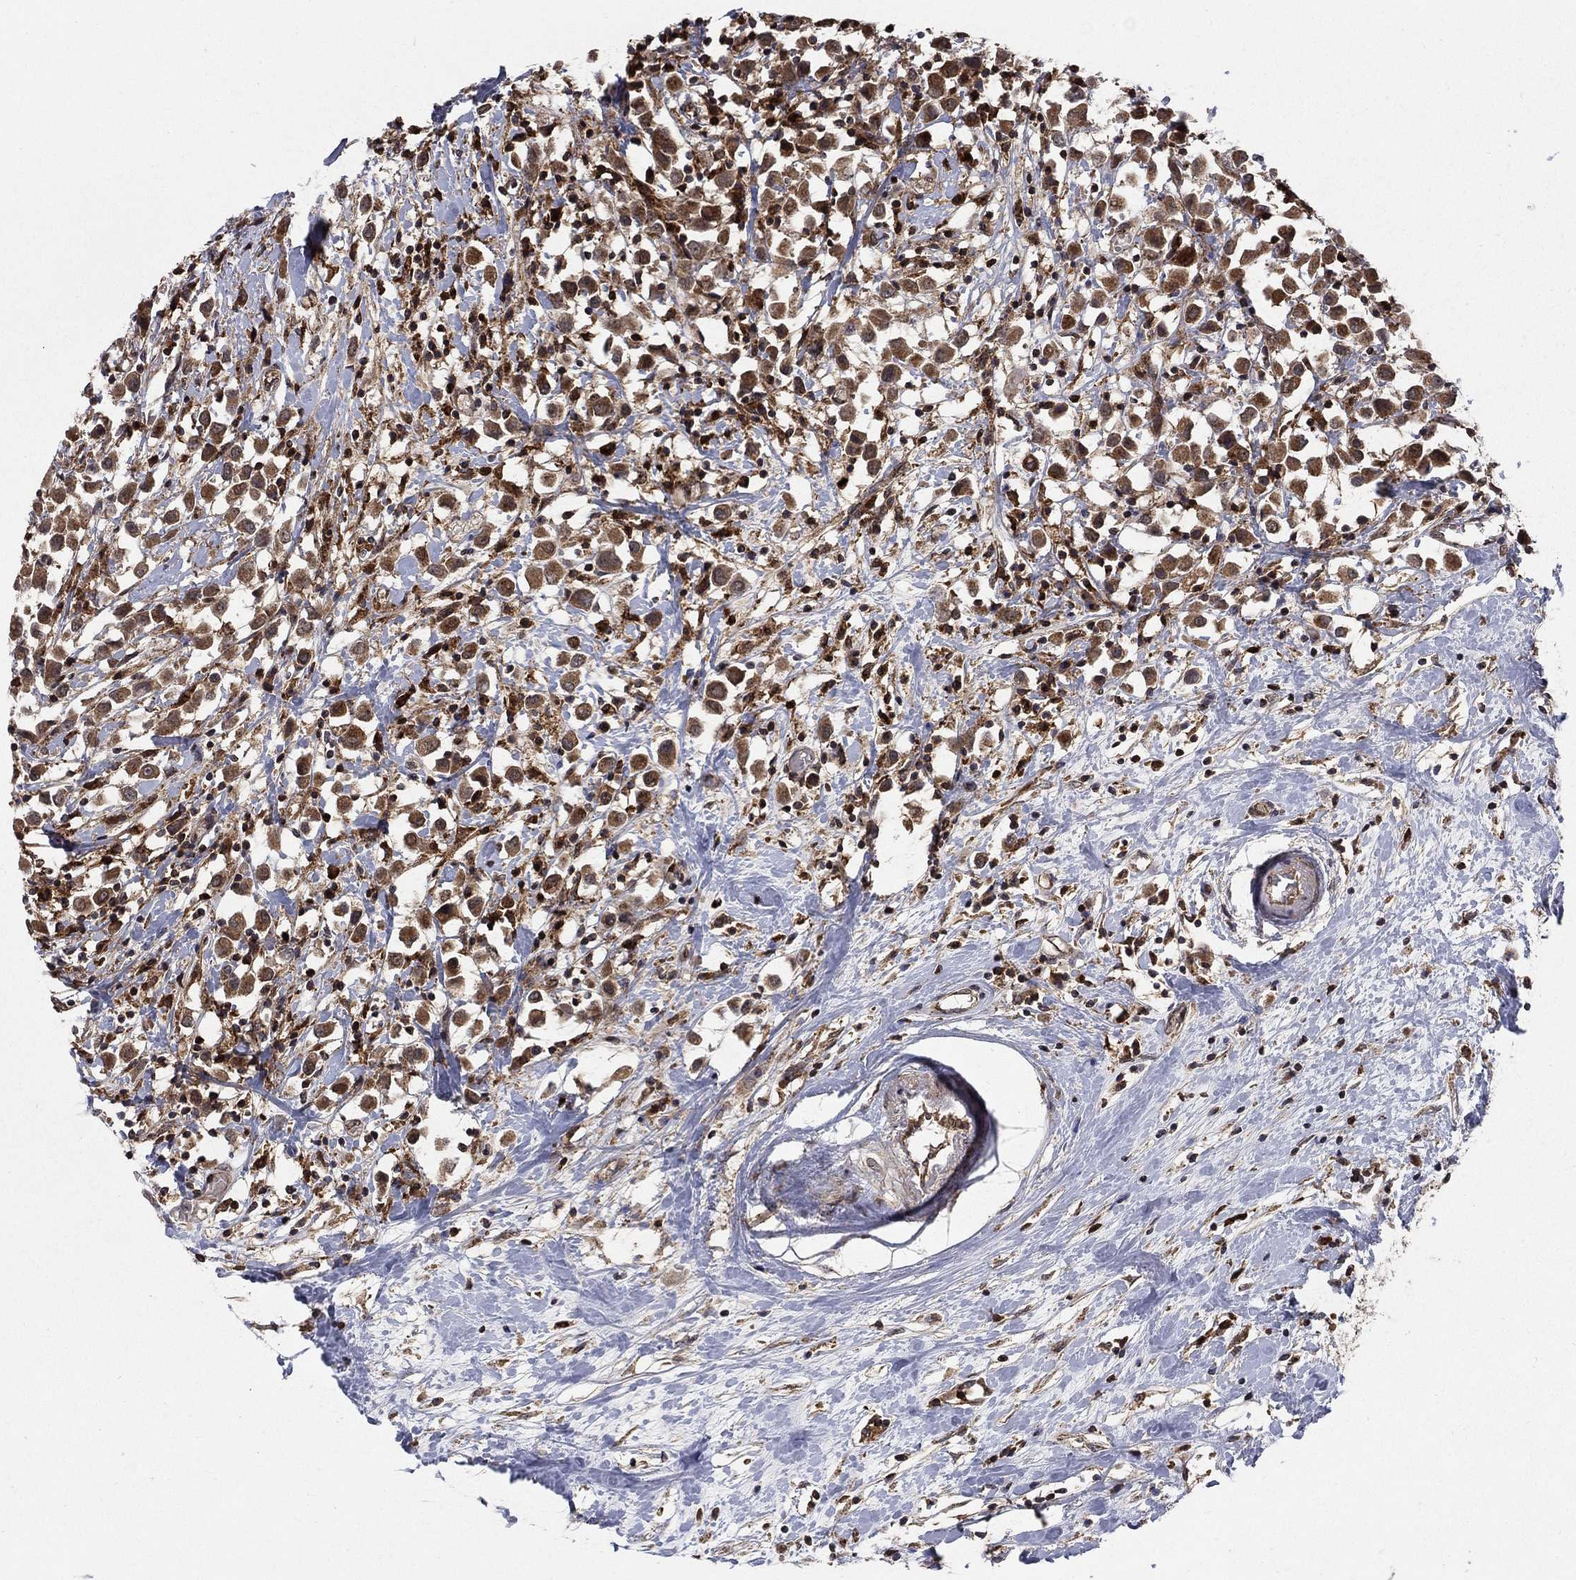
{"staining": {"intensity": "strong", "quantity": ">75%", "location": "cytoplasmic/membranous"}, "tissue": "breast cancer", "cell_type": "Tumor cells", "image_type": "cancer", "snomed": [{"axis": "morphology", "description": "Duct carcinoma"}, {"axis": "topography", "description": "Breast"}], "caption": "A histopathology image showing strong cytoplasmic/membranous staining in approximately >75% of tumor cells in breast intraductal carcinoma, as visualized by brown immunohistochemical staining.", "gene": "IFI35", "patient": {"sex": "female", "age": 61}}